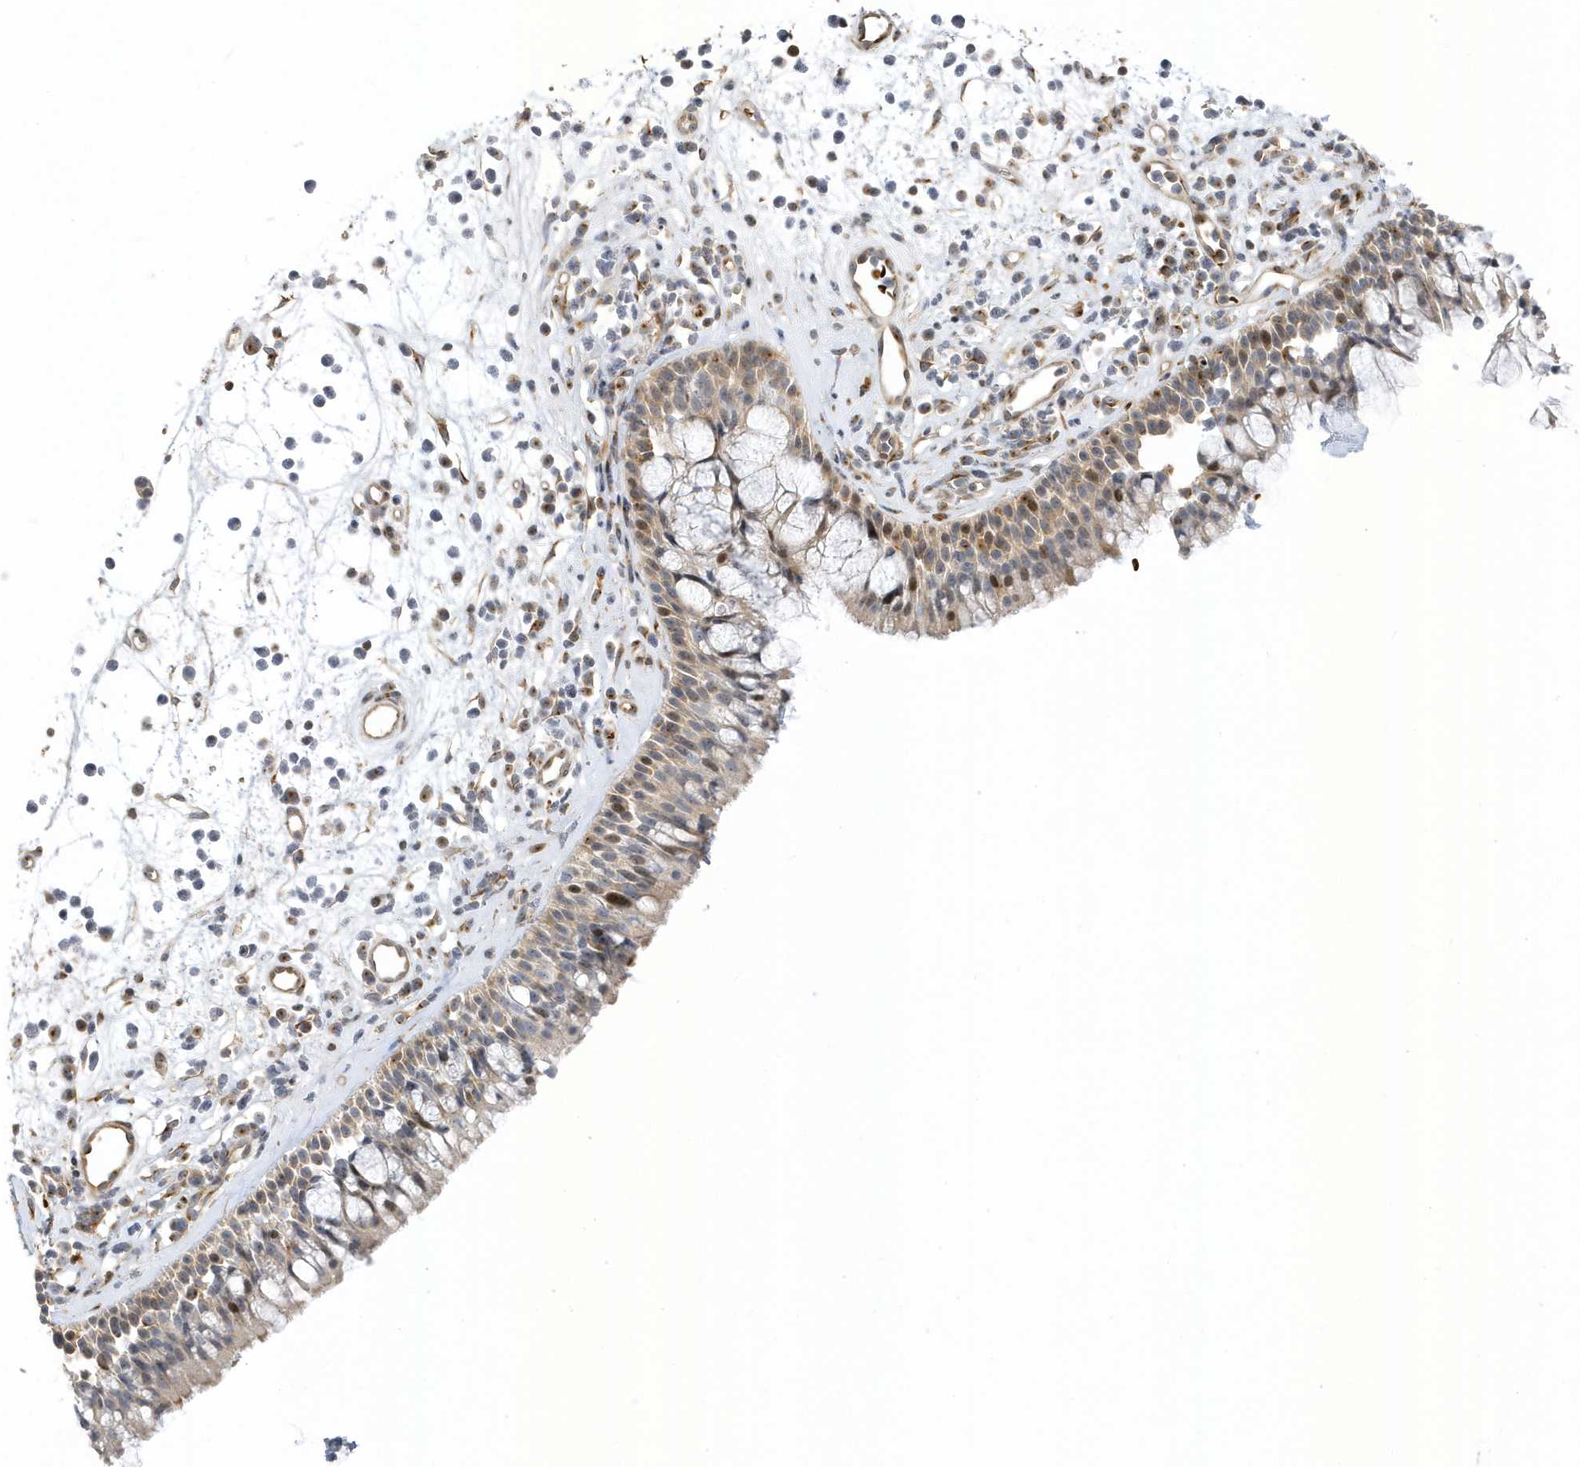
{"staining": {"intensity": "moderate", "quantity": "25%-75%", "location": "cytoplasmic/membranous,nuclear"}, "tissue": "nasopharynx", "cell_type": "Respiratory epithelial cells", "image_type": "normal", "snomed": [{"axis": "morphology", "description": "Normal tissue, NOS"}, {"axis": "morphology", "description": "Inflammation, NOS"}, {"axis": "morphology", "description": "Malignant melanoma, Metastatic site"}, {"axis": "topography", "description": "Nasopharynx"}], "caption": "Nasopharynx stained with immunohistochemistry demonstrates moderate cytoplasmic/membranous,nuclear positivity in about 25%-75% of respiratory epithelial cells. (IHC, brightfield microscopy, high magnification).", "gene": "MAP7D3", "patient": {"sex": "male", "age": 70}}